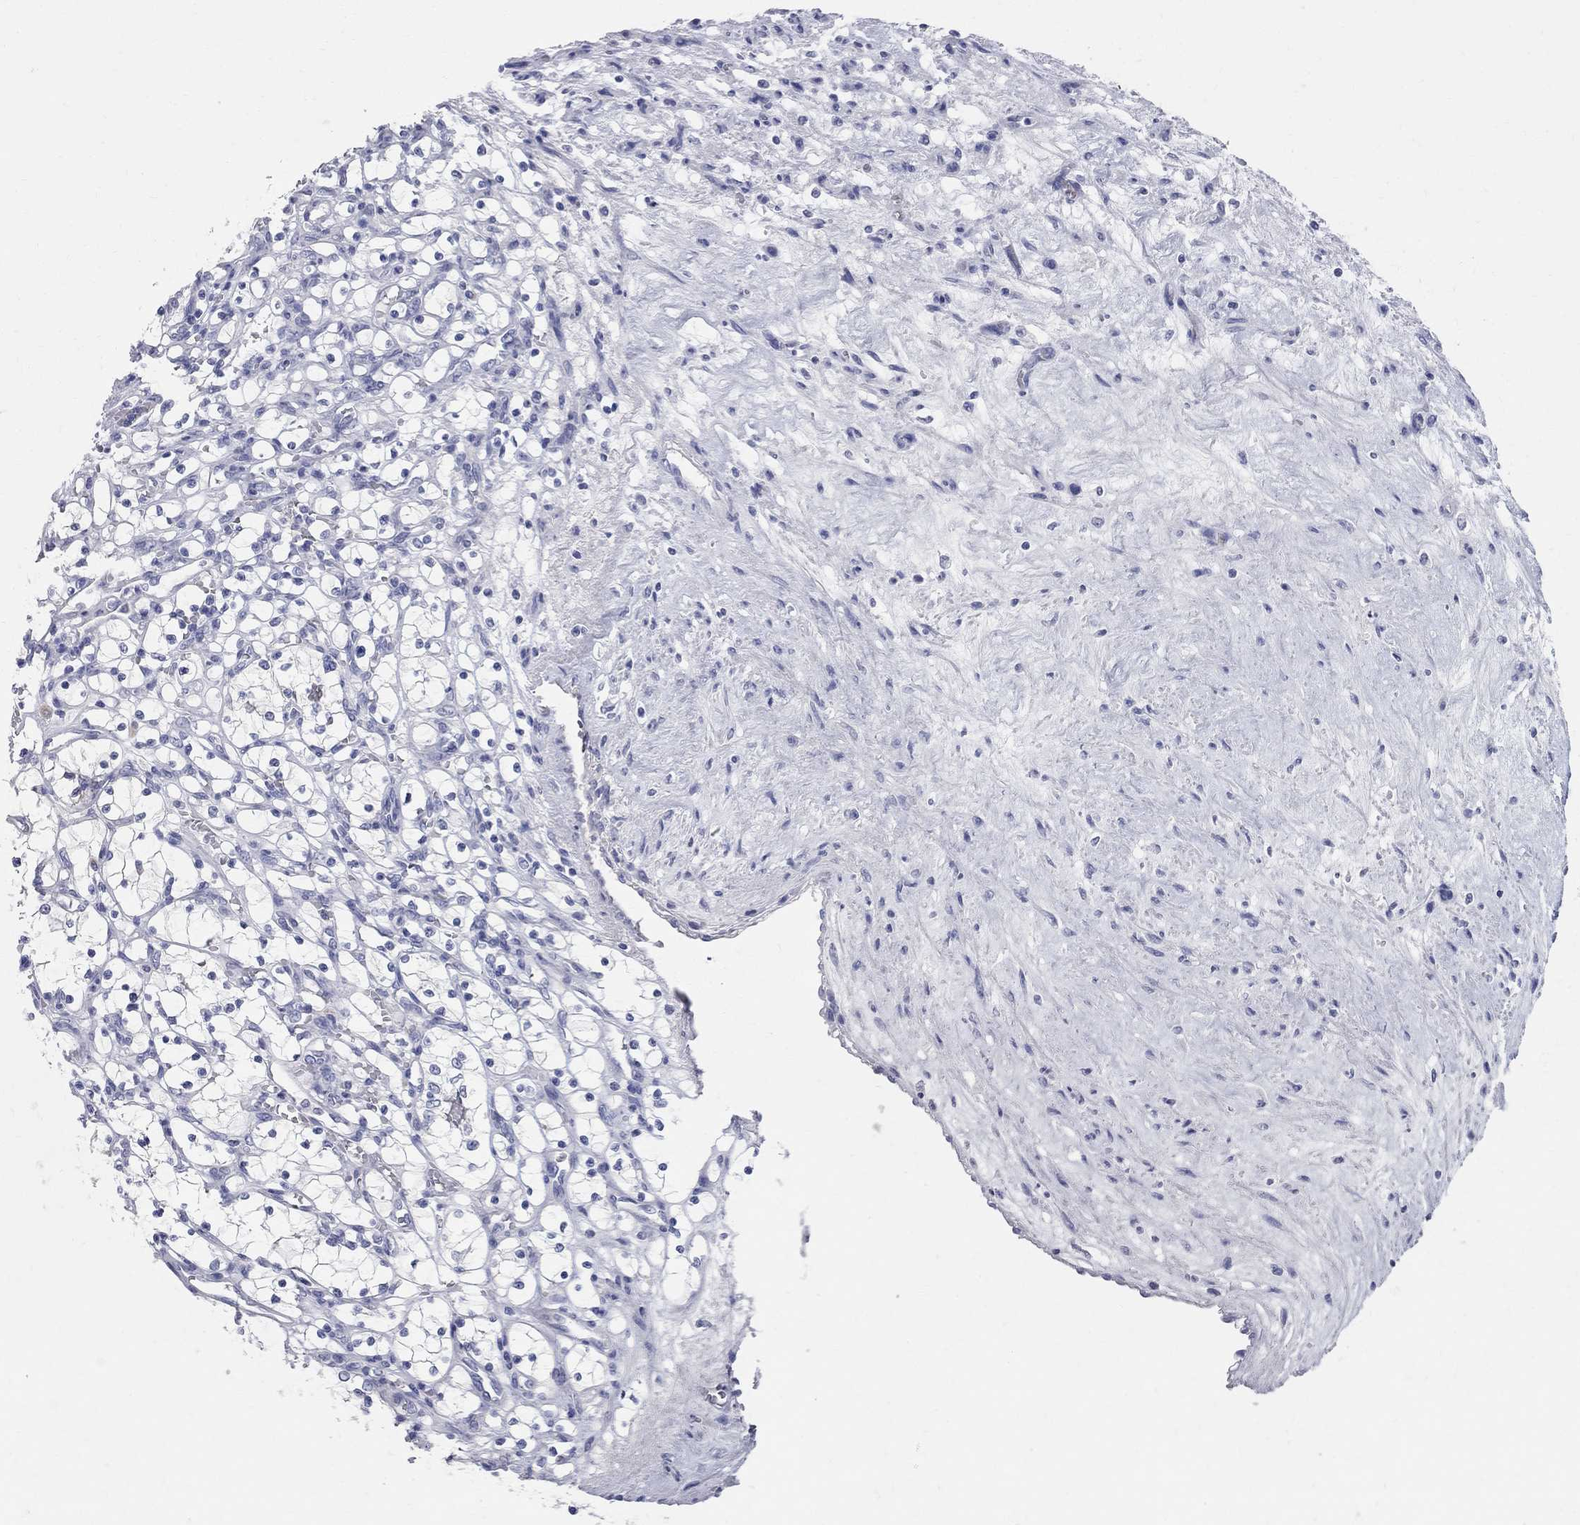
{"staining": {"intensity": "negative", "quantity": "none", "location": "none"}, "tissue": "renal cancer", "cell_type": "Tumor cells", "image_type": "cancer", "snomed": [{"axis": "morphology", "description": "Adenocarcinoma, NOS"}, {"axis": "topography", "description": "Kidney"}], "caption": "Tumor cells show no significant expression in adenocarcinoma (renal). Nuclei are stained in blue.", "gene": "AOX1", "patient": {"sex": "female", "age": 69}}